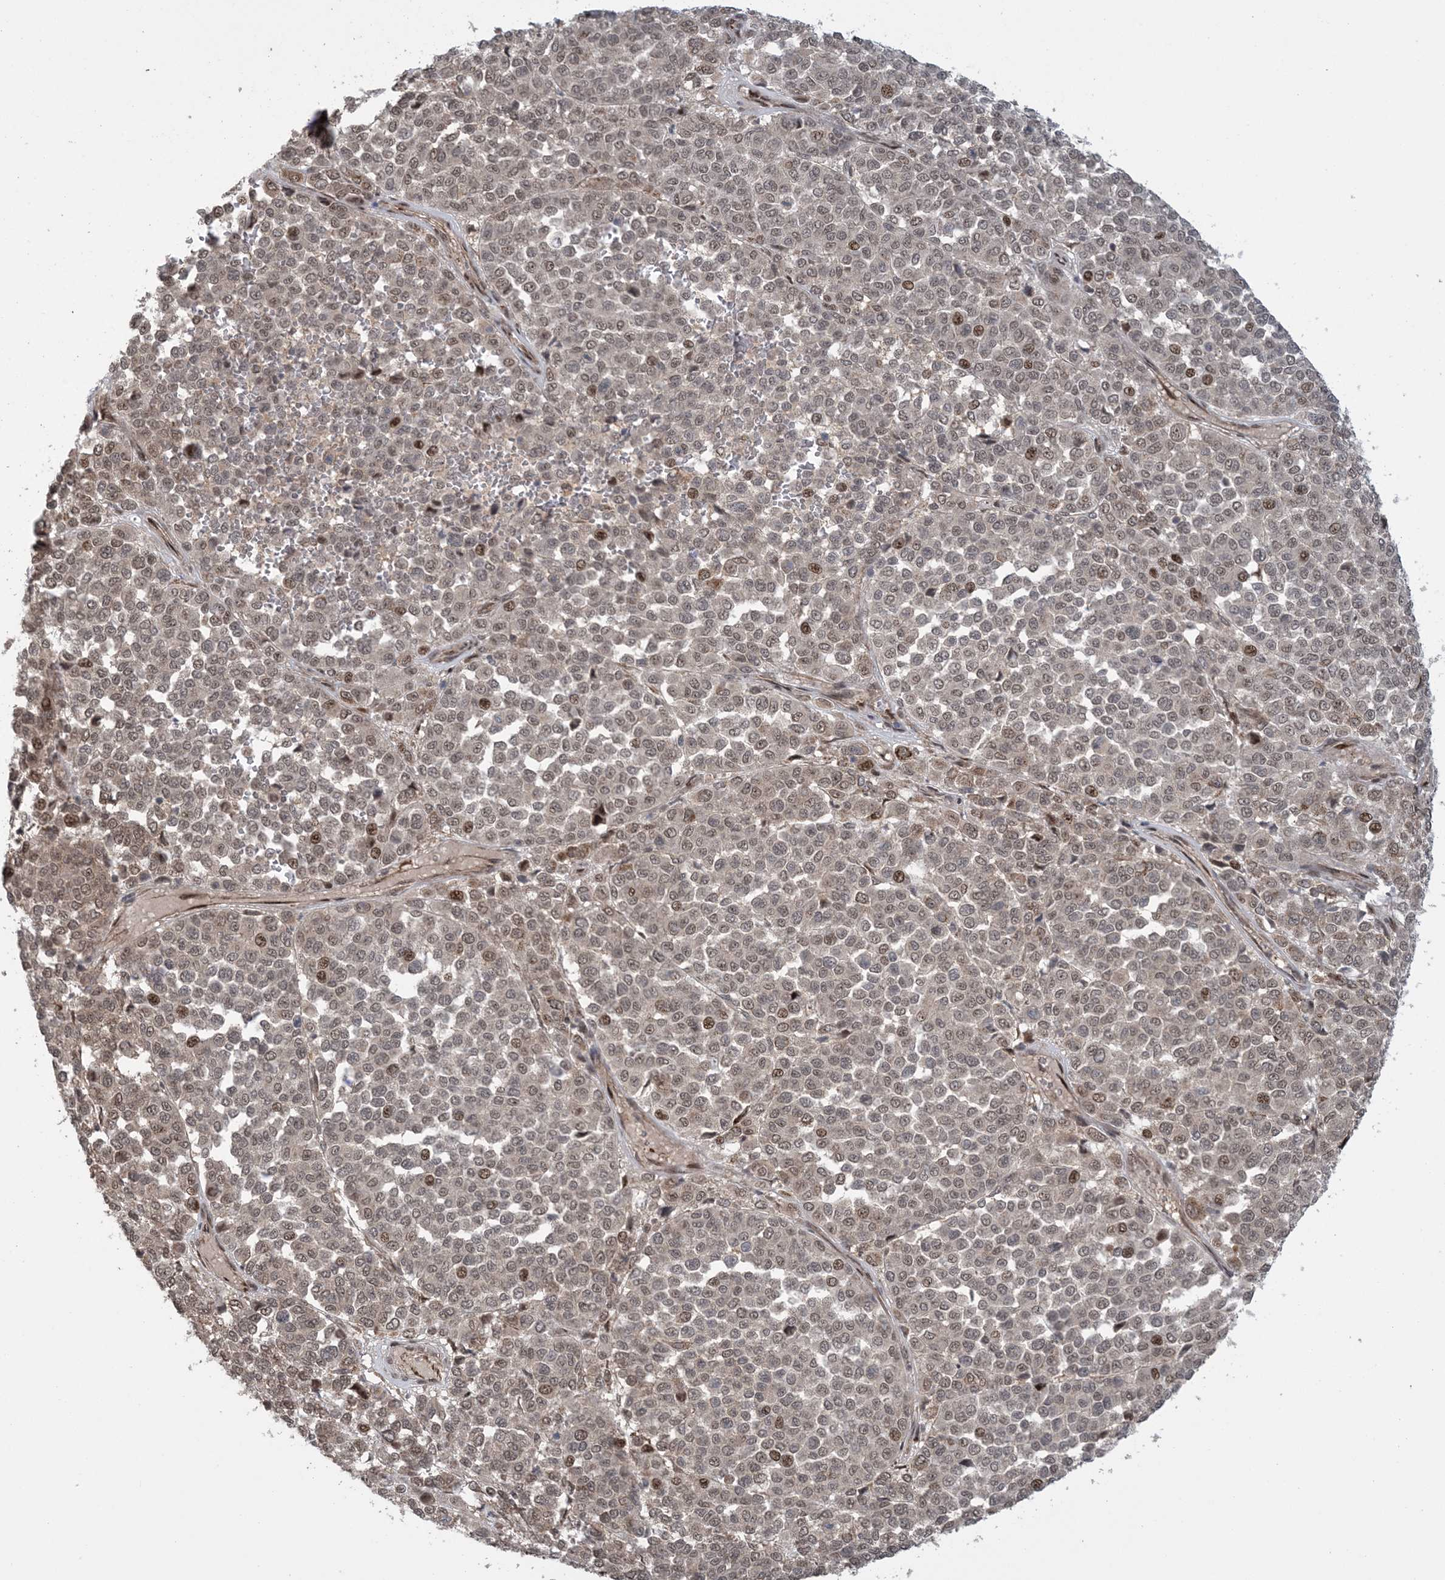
{"staining": {"intensity": "moderate", "quantity": "<25%", "location": "nuclear"}, "tissue": "melanoma", "cell_type": "Tumor cells", "image_type": "cancer", "snomed": [{"axis": "morphology", "description": "Malignant melanoma, Metastatic site"}, {"axis": "topography", "description": "Pancreas"}], "caption": "Human malignant melanoma (metastatic site) stained with a protein marker shows moderate staining in tumor cells.", "gene": "ZNF710", "patient": {"sex": "female", "age": 30}}